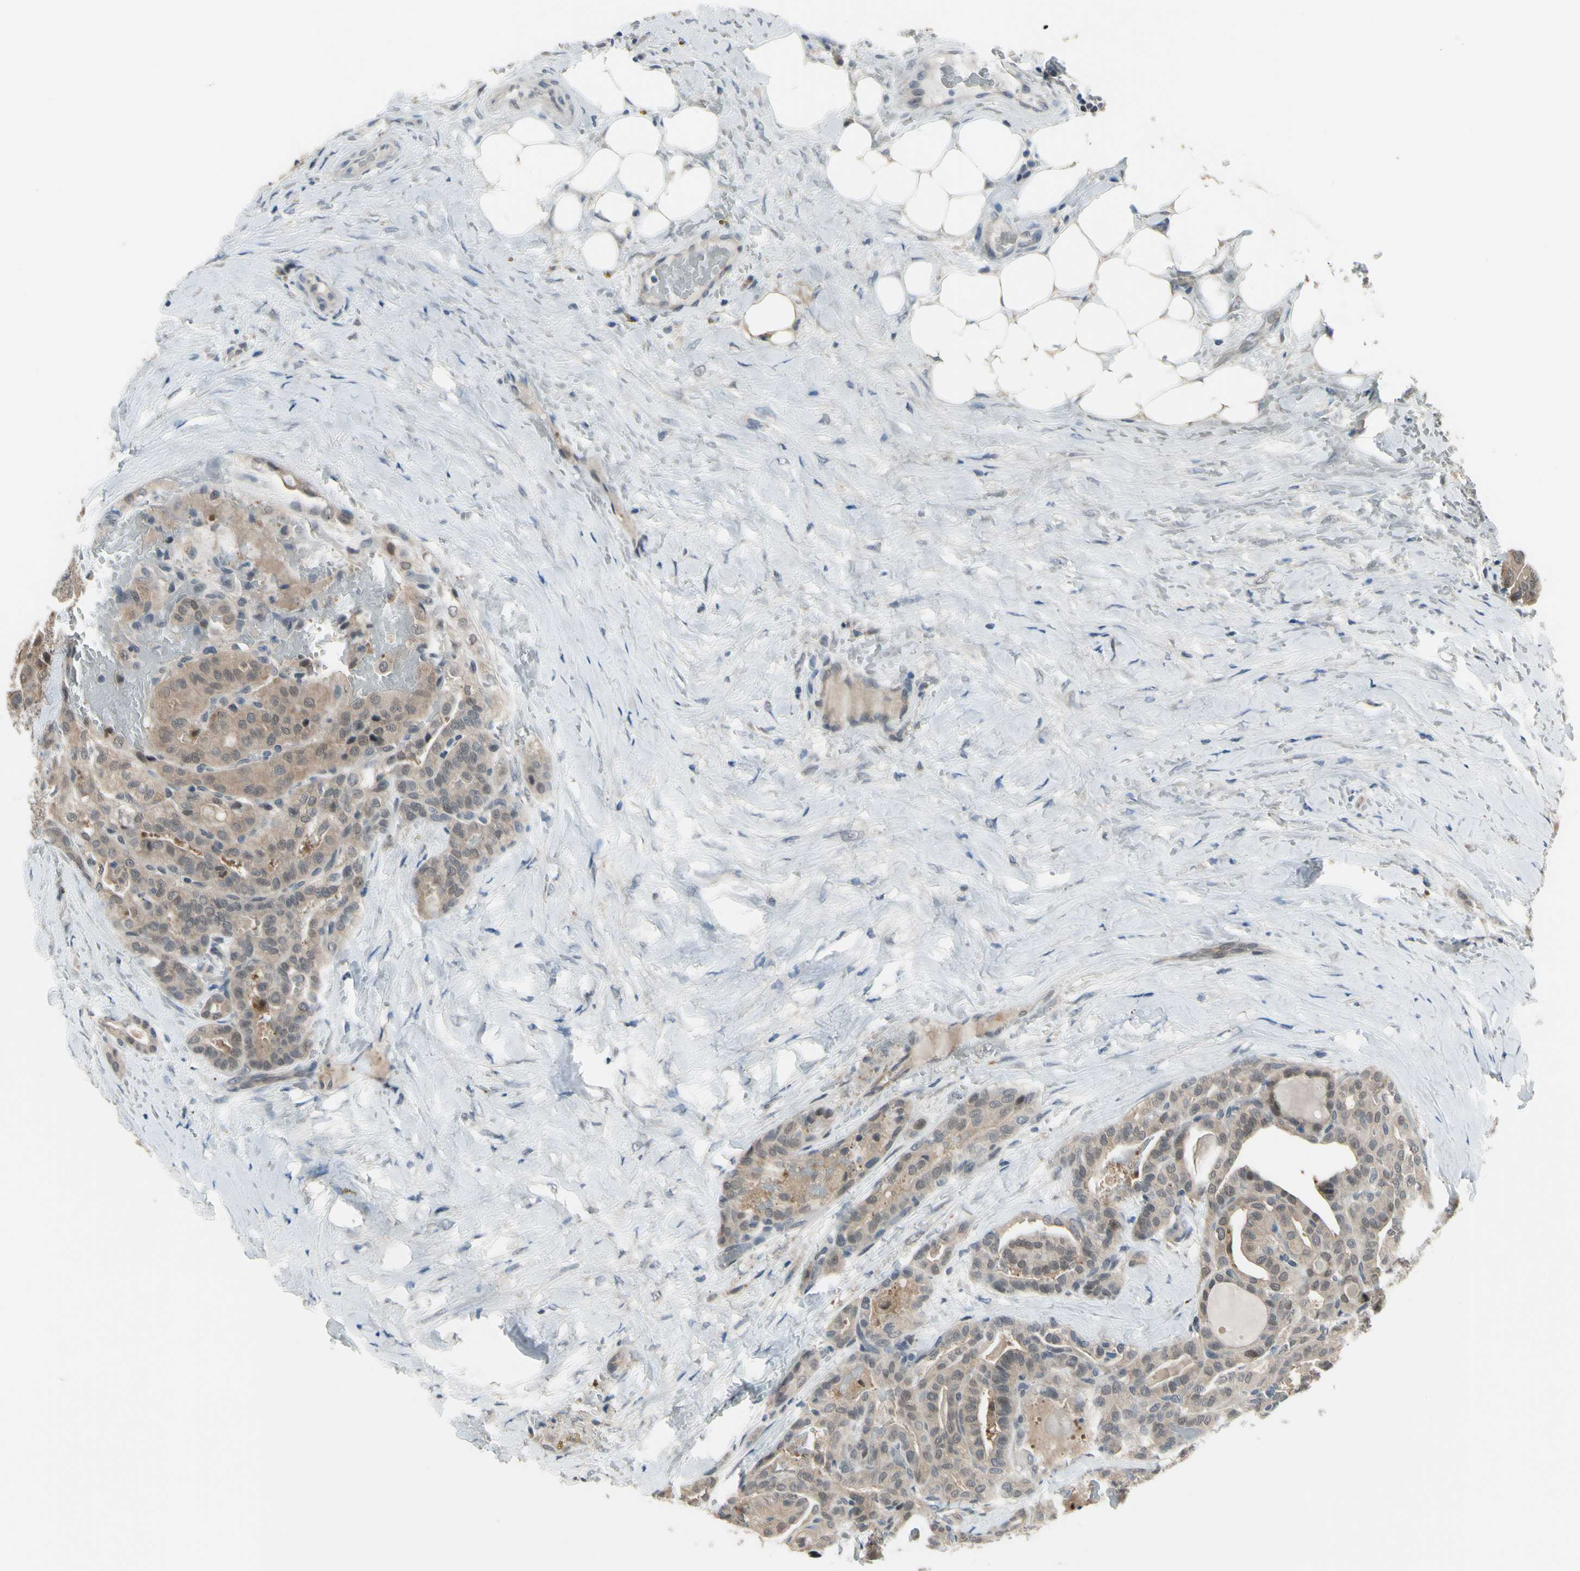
{"staining": {"intensity": "moderate", "quantity": ">75%", "location": "cytoplasmic/membranous"}, "tissue": "thyroid cancer", "cell_type": "Tumor cells", "image_type": "cancer", "snomed": [{"axis": "morphology", "description": "Papillary adenocarcinoma, NOS"}, {"axis": "topography", "description": "Thyroid gland"}], "caption": "Thyroid cancer (papillary adenocarcinoma) stained with IHC displays moderate cytoplasmic/membranous expression in approximately >75% of tumor cells. (DAB (3,3'-diaminobenzidine) IHC with brightfield microscopy, high magnification).", "gene": "HSPA4", "patient": {"sex": "male", "age": 77}}